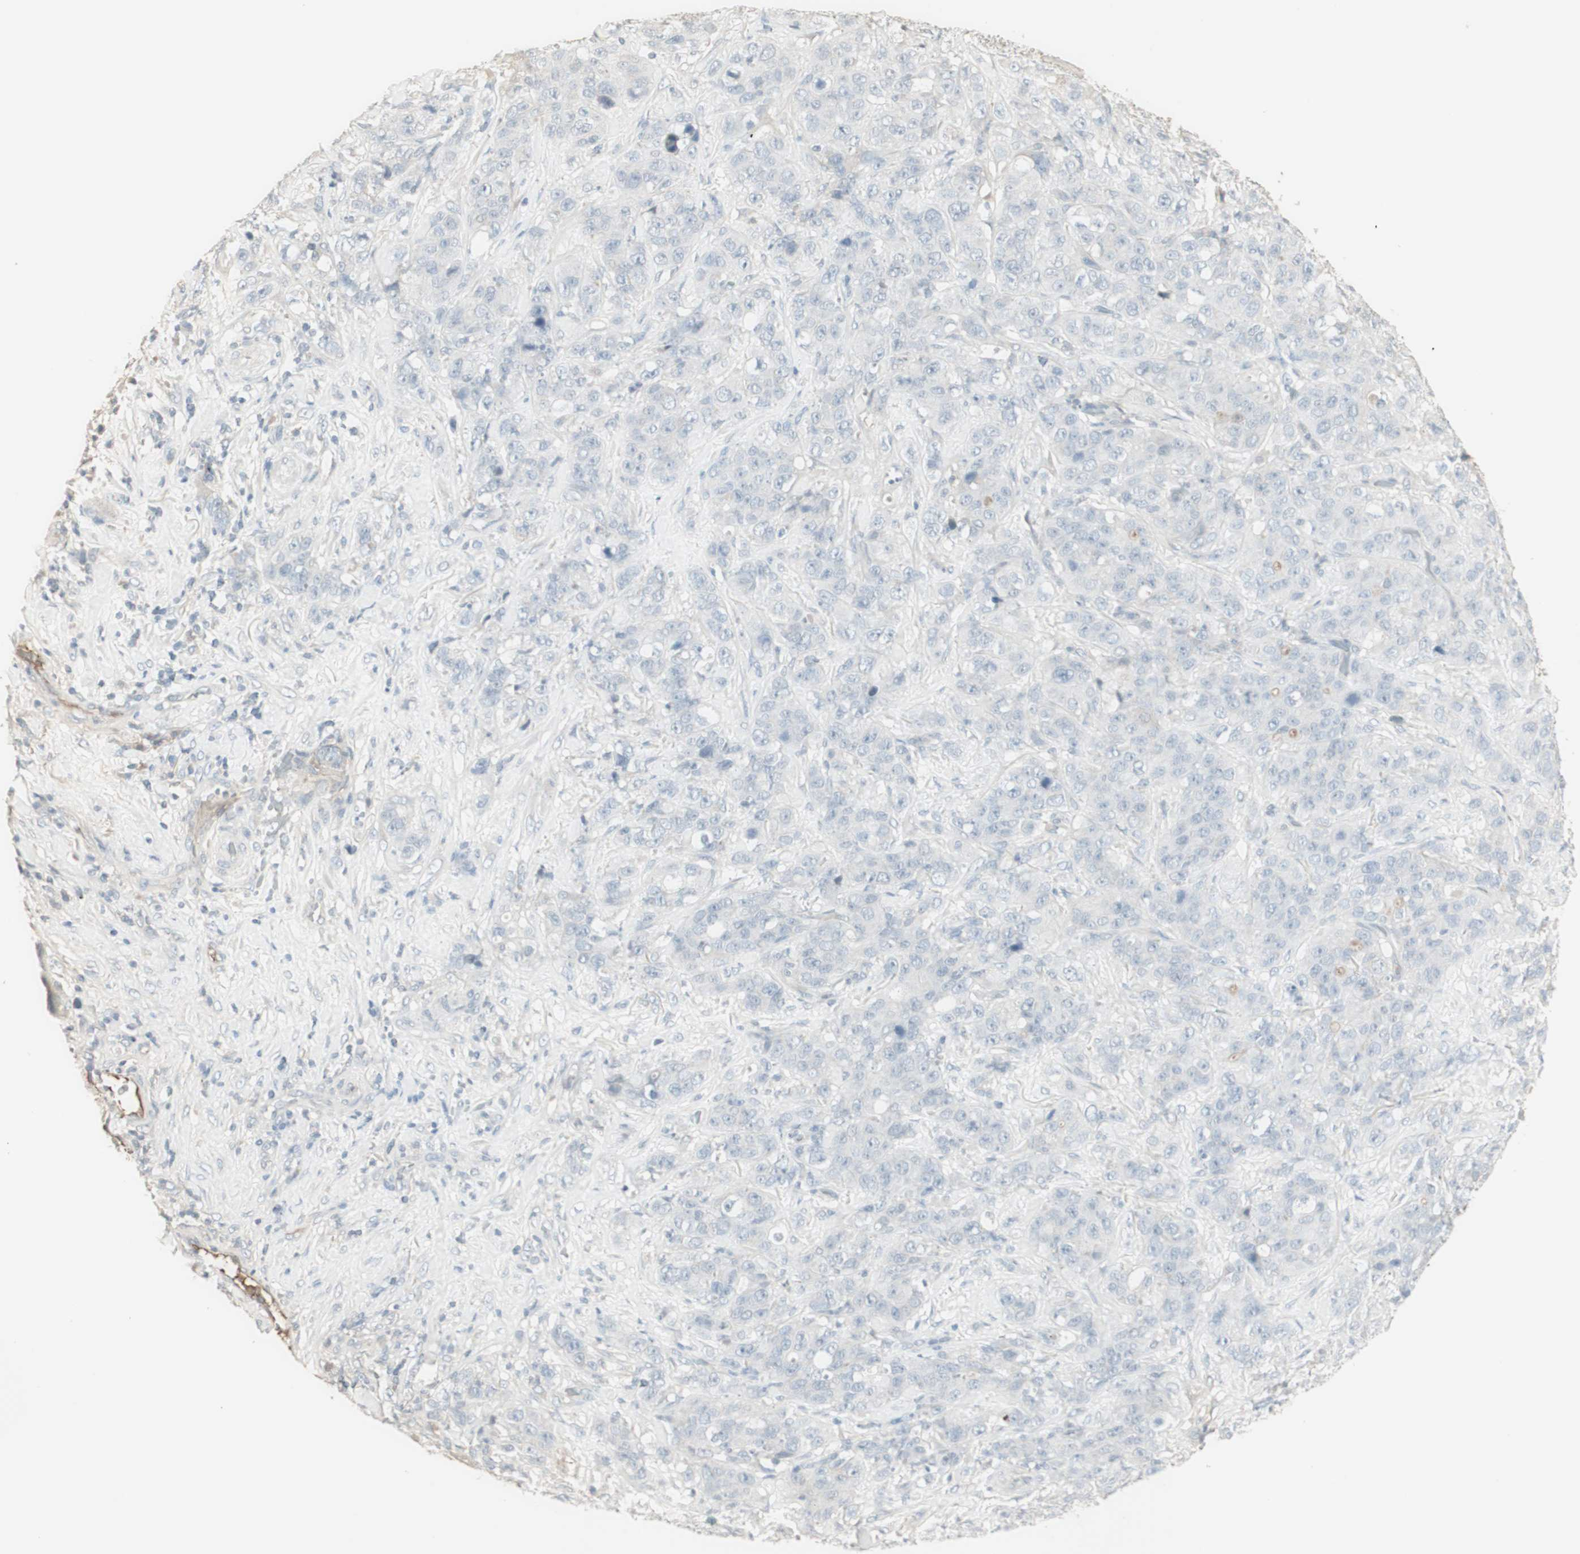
{"staining": {"intensity": "negative", "quantity": "none", "location": "none"}, "tissue": "stomach cancer", "cell_type": "Tumor cells", "image_type": "cancer", "snomed": [{"axis": "morphology", "description": "Adenocarcinoma, NOS"}, {"axis": "topography", "description": "Stomach"}], "caption": "This is an immunohistochemistry (IHC) photomicrograph of human stomach adenocarcinoma. There is no expression in tumor cells.", "gene": "IFNG", "patient": {"sex": "male", "age": 48}}